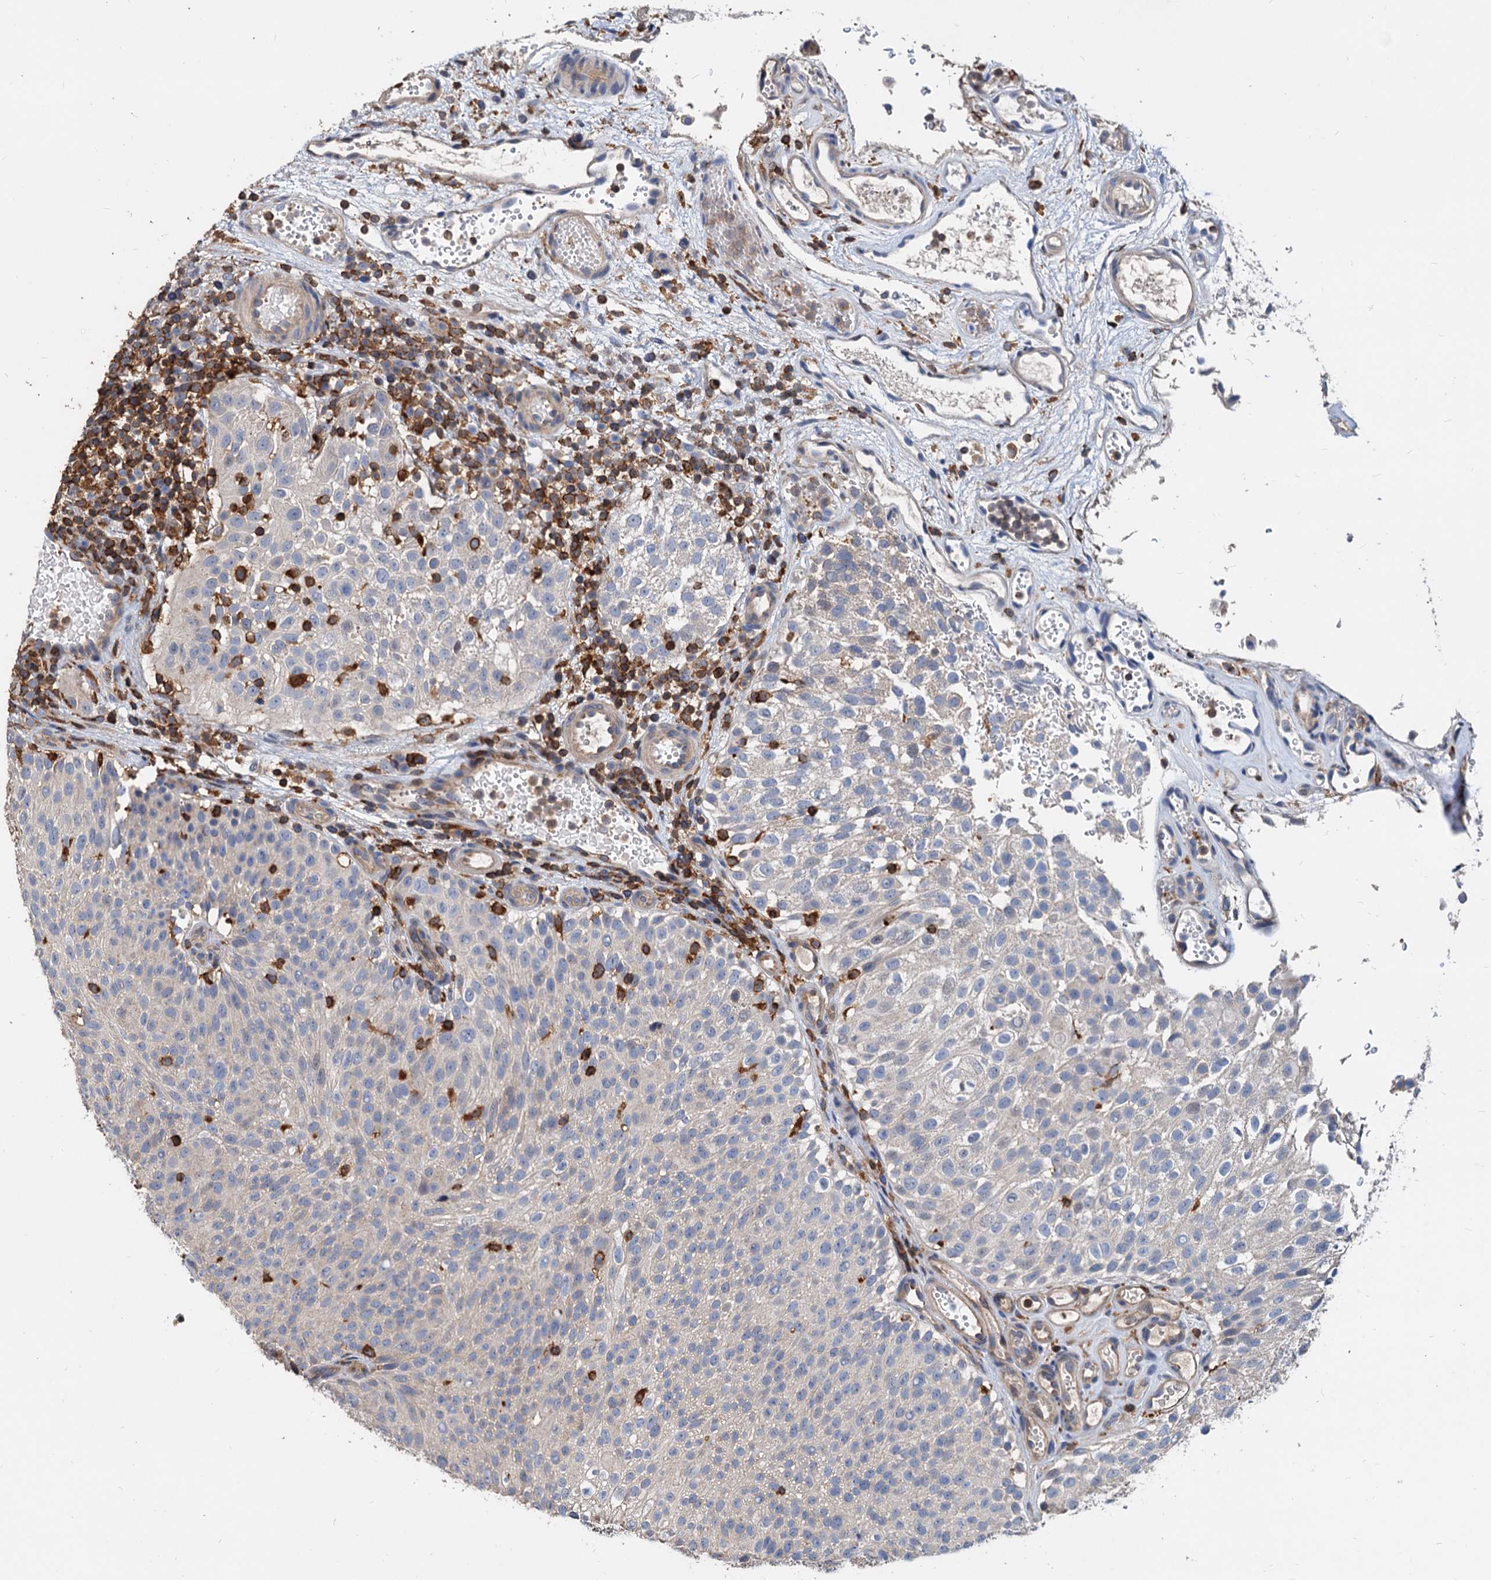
{"staining": {"intensity": "negative", "quantity": "none", "location": "none"}, "tissue": "urothelial cancer", "cell_type": "Tumor cells", "image_type": "cancer", "snomed": [{"axis": "morphology", "description": "Urothelial carcinoma, Low grade"}, {"axis": "topography", "description": "Urinary bladder"}], "caption": "Immunohistochemistry (IHC) histopathology image of urothelial cancer stained for a protein (brown), which demonstrates no positivity in tumor cells.", "gene": "LCP2", "patient": {"sex": "male", "age": 78}}